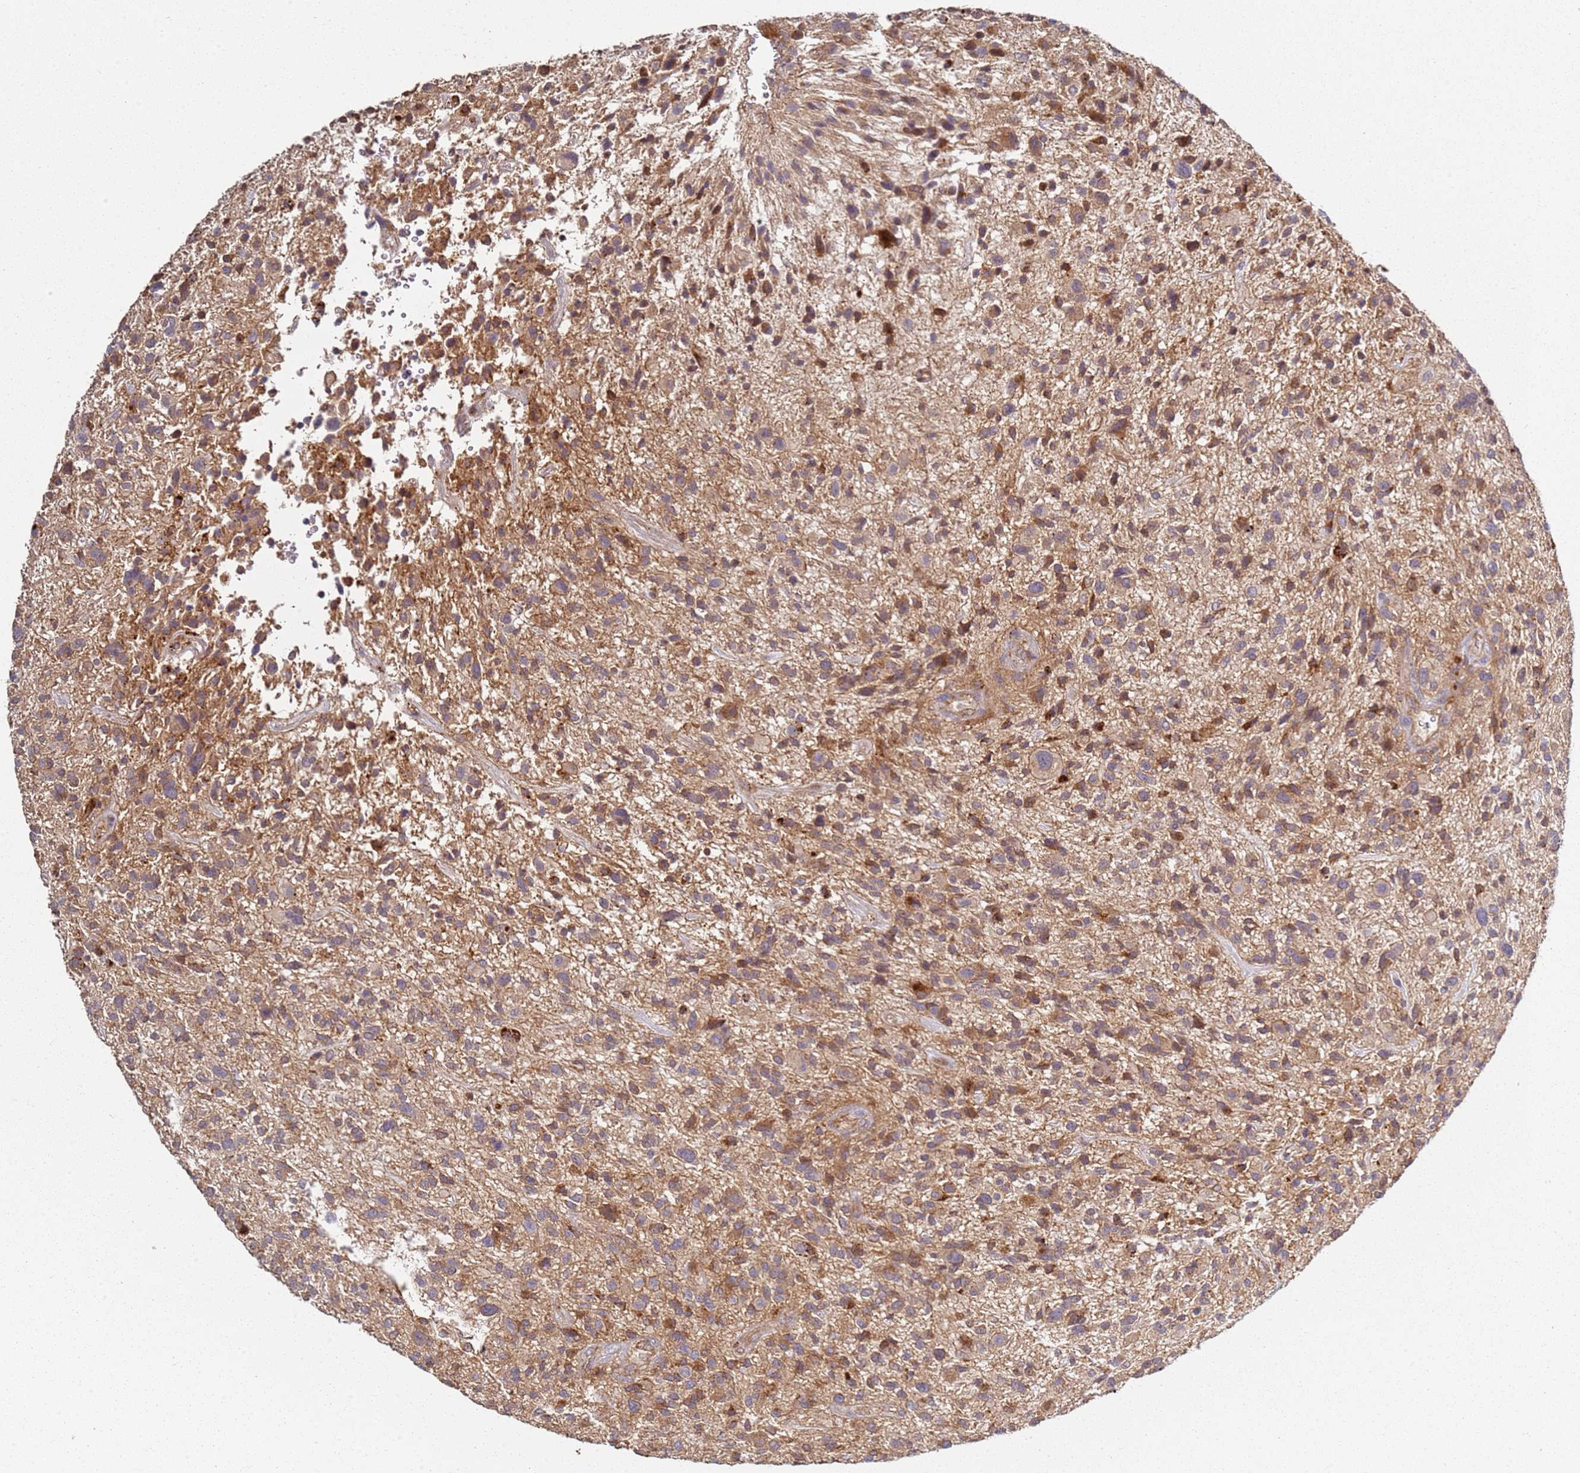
{"staining": {"intensity": "moderate", "quantity": ">75%", "location": "cytoplasmic/membranous"}, "tissue": "glioma", "cell_type": "Tumor cells", "image_type": "cancer", "snomed": [{"axis": "morphology", "description": "Glioma, malignant, High grade"}, {"axis": "topography", "description": "Brain"}], "caption": "Brown immunohistochemical staining in malignant high-grade glioma exhibits moderate cytoplasmic/membranous staining in approximately >75% of tumor cells. The staining is performed using DAB (3,3'-diaminobenzidine) brown chromogen to label protein expression. The nuclei are counter-stained blue using hematoxylin.", "gene": "SCGB2B2", "patient": {"sex": "male", "age": 47}}